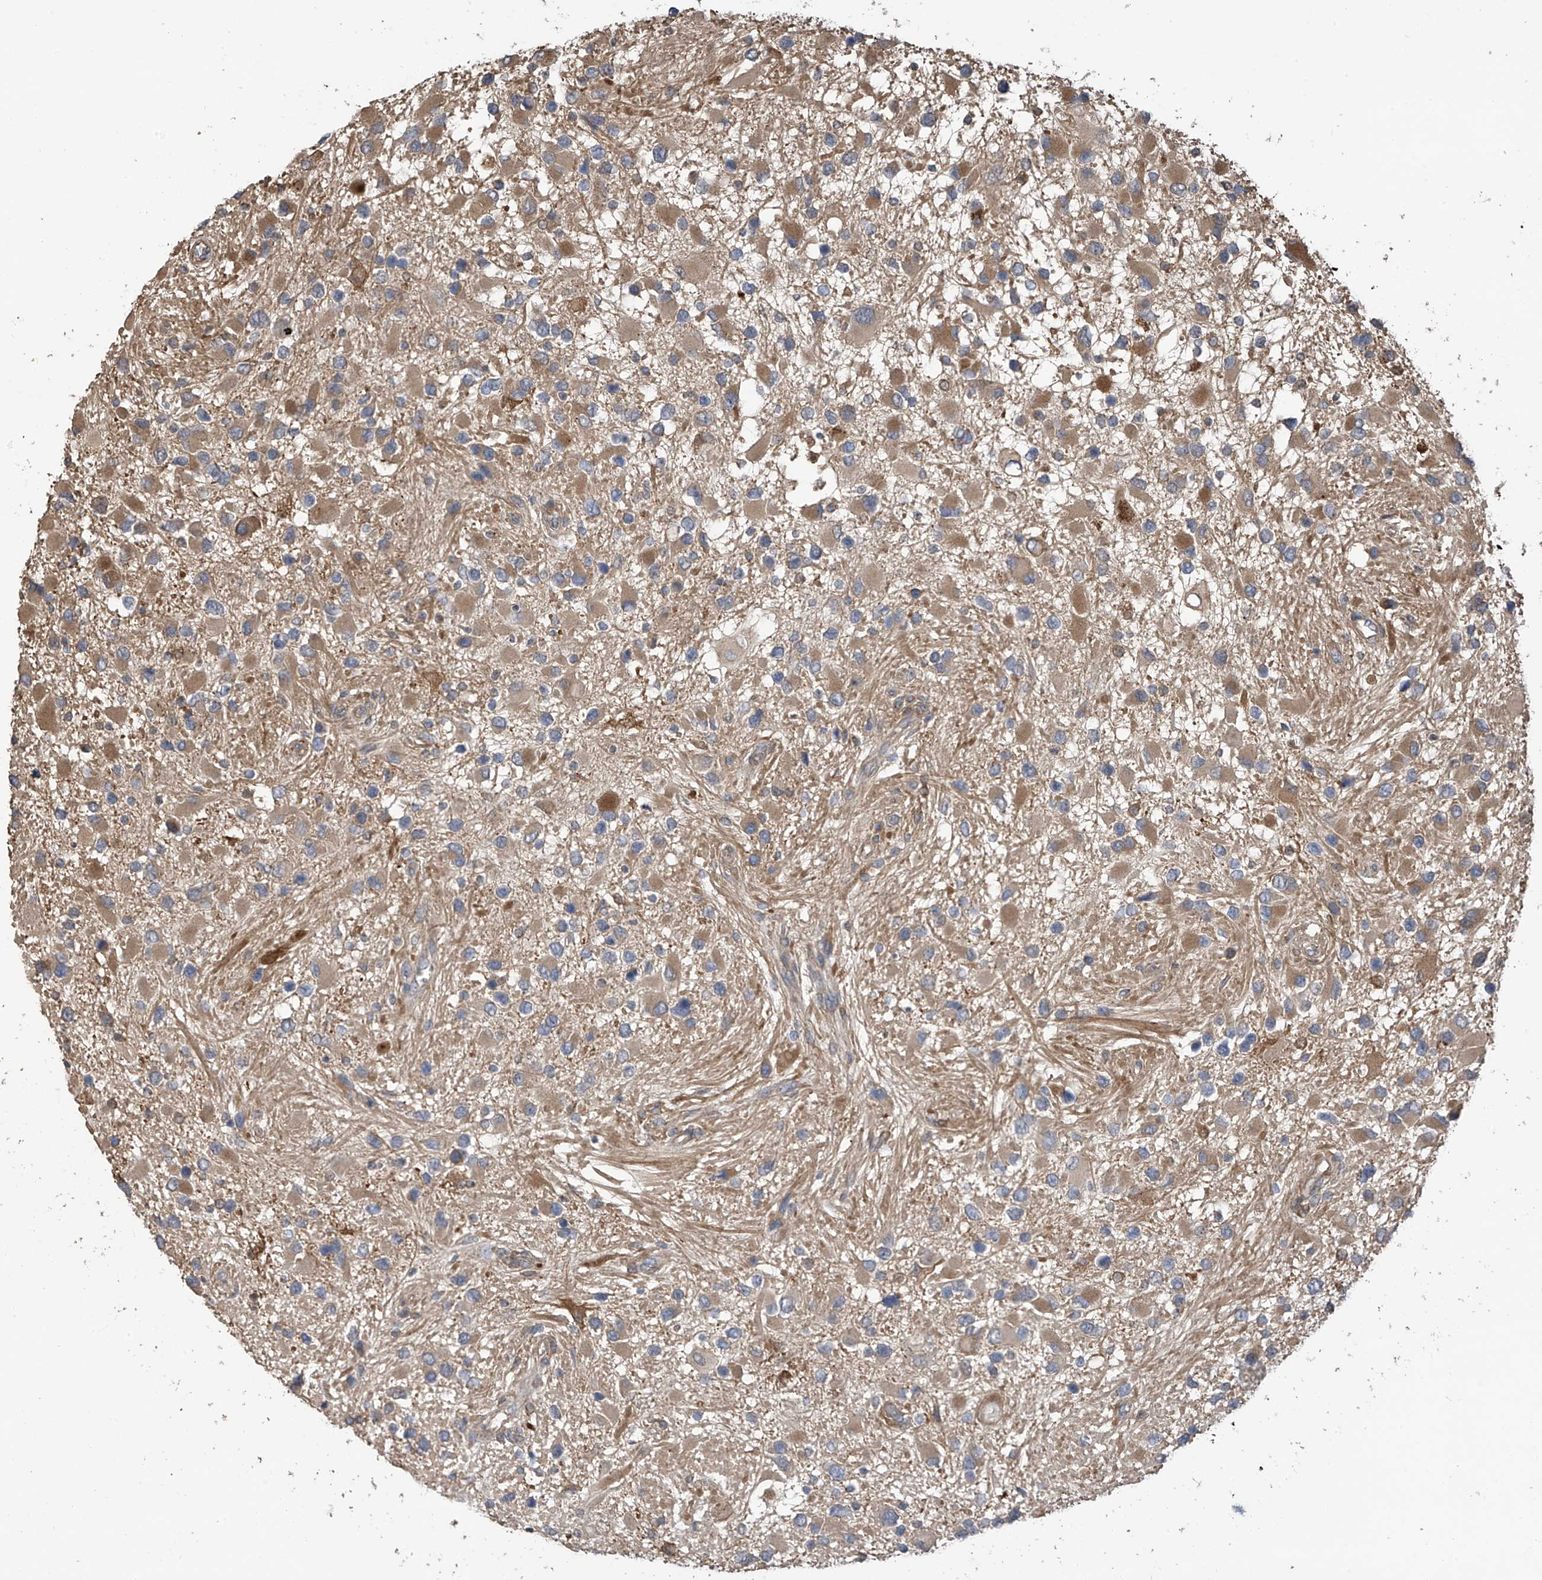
{"staining": {"intensity": "moderate", "quantity": "25%-75%", "location": "cytoplasmic/membranous"}, "tissue": "glioma", "cell_type": "Tumor cells", "image_type": "cancer", "snomed": [{"axis": "morphology", "description": "Glioma, malignant, High grade"}, {"axis": "topography", "description": "Brain"}], "caption": "Glioma was stained to show a protein in brown. There is medium levels of moderate cytoplasmic/membranous staining in approximately 25%-75% of tumor cells. Using DAB (brown) and hematoxylin (blue) stains, captured at high magnification using brightfield microscopy.", "gene": "PHACTR4", "patient": {"sex": "male", "age": 53}}